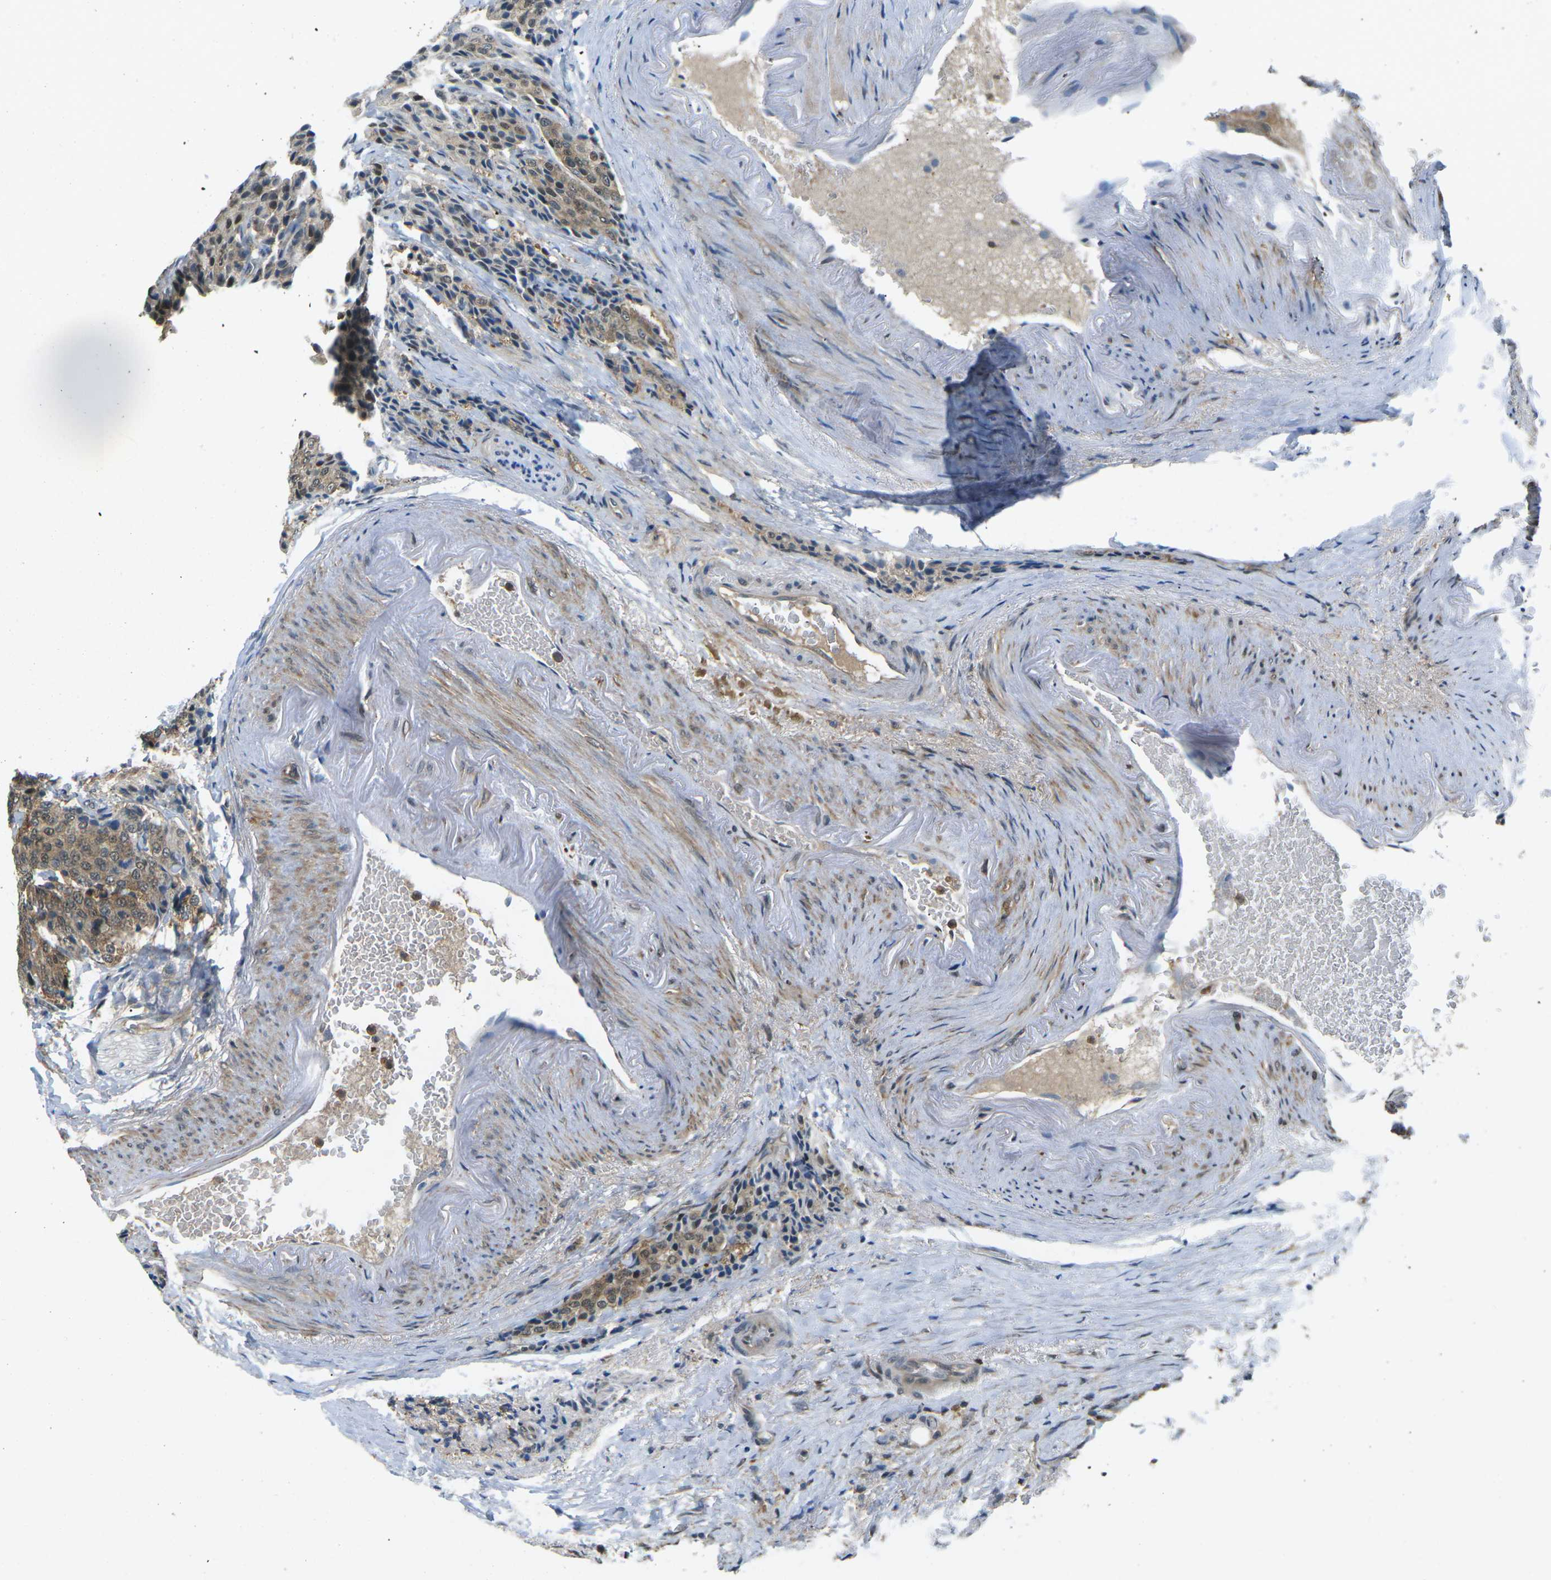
{"staining": {"intensity": "moderate", "quantity": ">75%", "location": "cytoplasmic/membranous"}, "tissue": "carcinoid", "cell_type": "Tumor cells", "image_type": "cancer", "snomed": [{"axis": "morphology", "description": "Carcinoid, malignant, NOS"}, {"axis": "topography", "description": "Colon"}], "caption": "Protein analysis of carcinoid tissue demonstrates moderate cytoplasmic/membranous staining in about >75% of tumor cells.", "gene": "PIEZO2", "patient": {"sex": "female", "age": 61}}